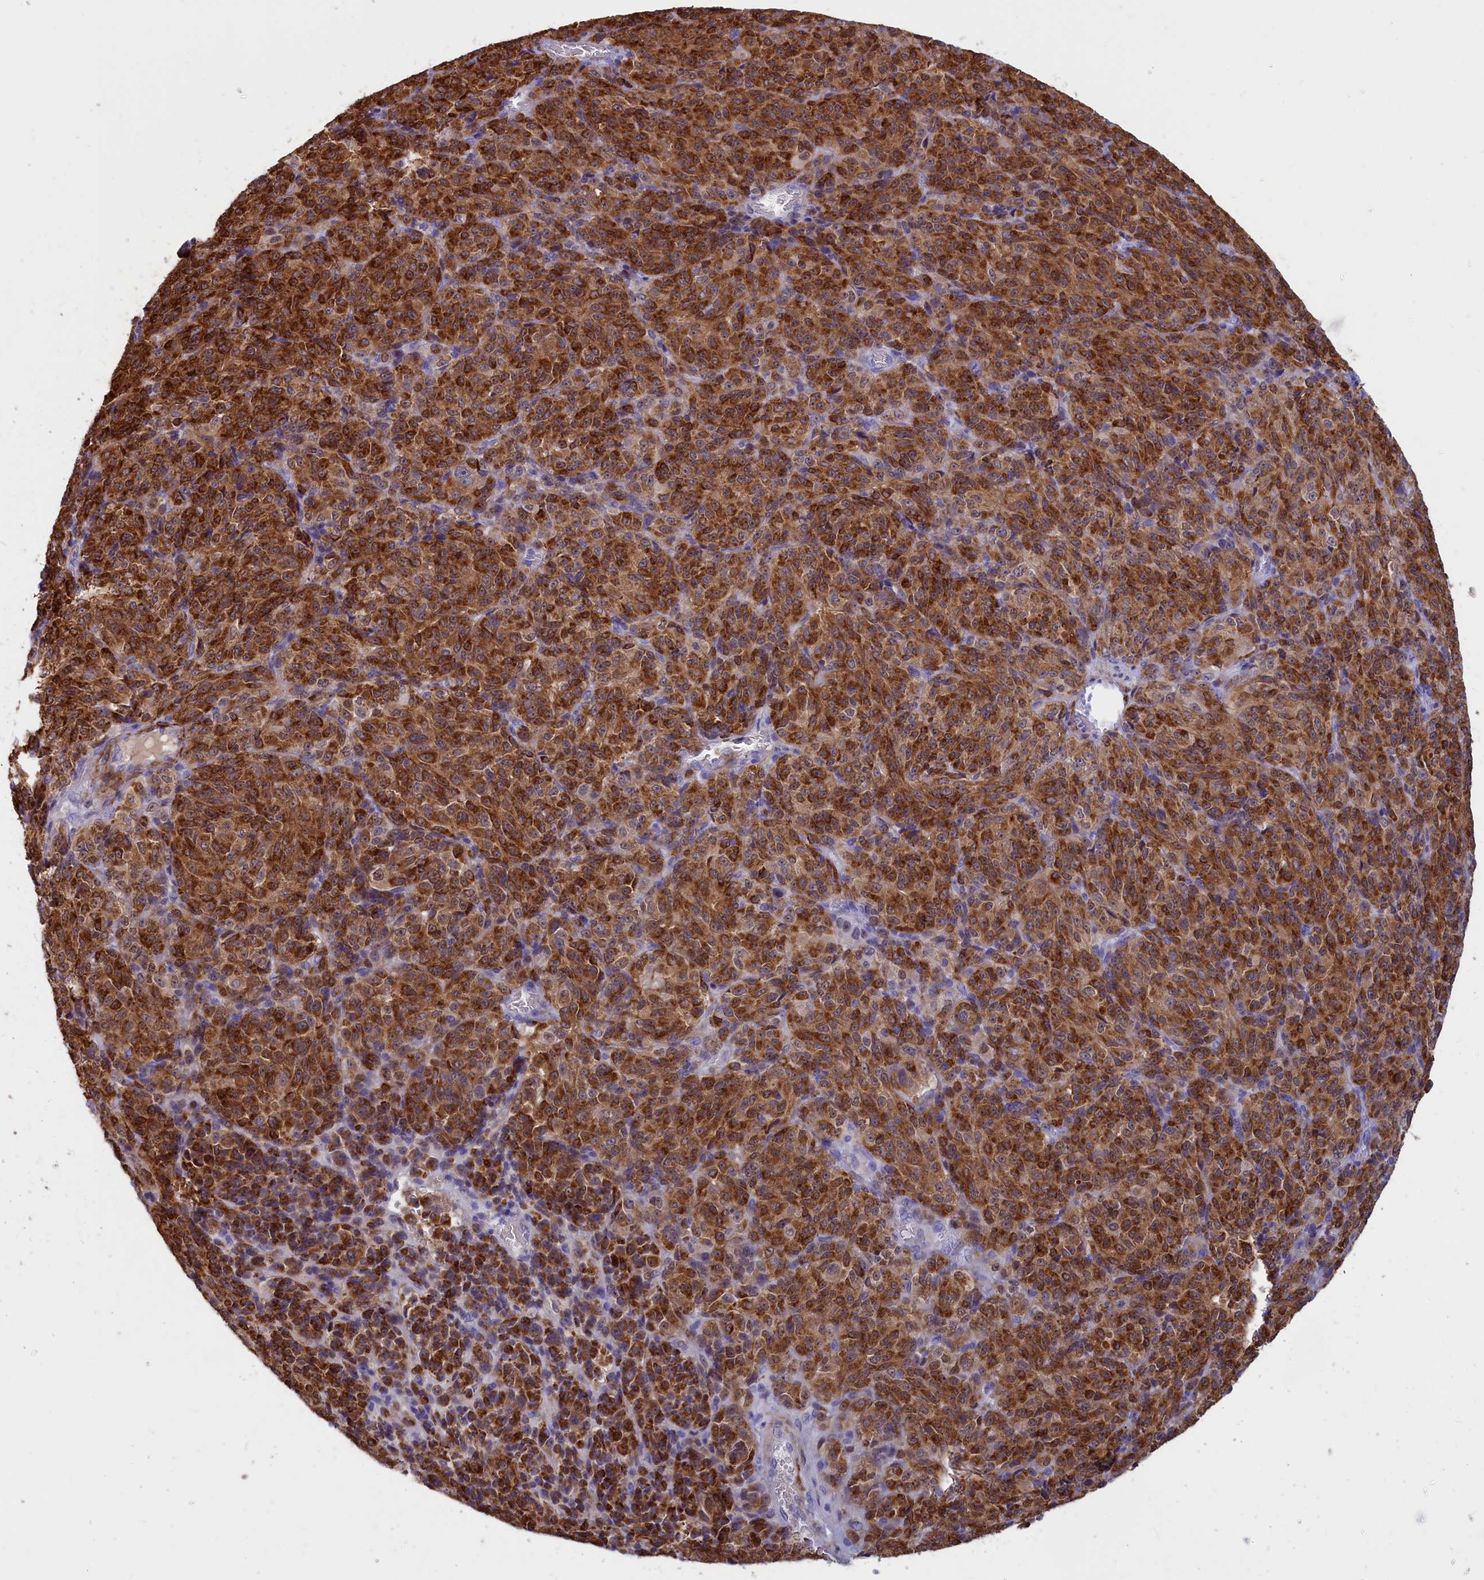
{"staining": {"intensity": "strong", "quantity": ">75%", "location": "cytoplasmic/membranous"}, "tissue": "melanoma", "cell_type": "Tumor cells", "image_type": "cancer", "snomed": [{"axis": "morphology", "description": "Malignant melanoma, Metastatic site"}, {"axis": "topography", "description": "Brain"}], "caption": "Melanoma tissue displays strong cytoplasmic/membranous positivity in approximately >75% of tumor cells The protein of interest is stained brown, and the nuclei are stained in blue (DAB IHC with brightfield microscopy, high magnification).", "gene": "GAPDHS", "patient": {"sex": "female", "age": 56}}